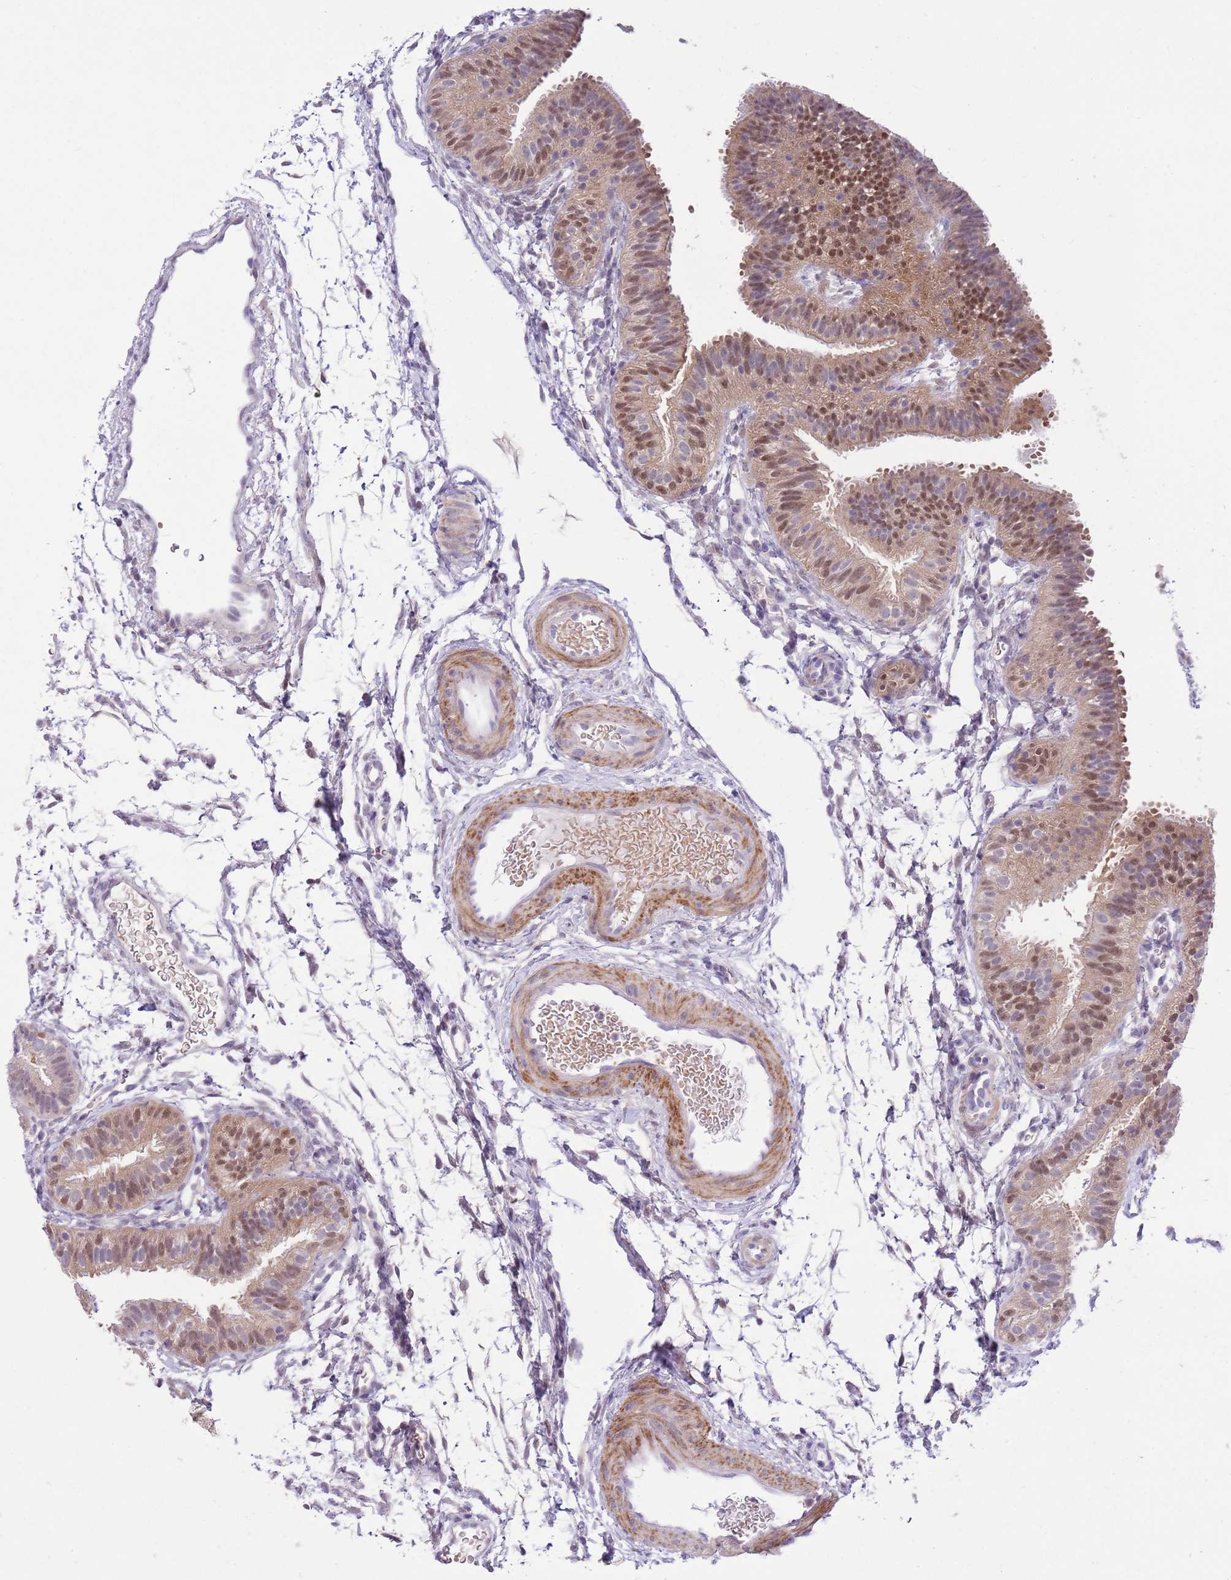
{"staining": {"intensity": "moderate", "quantity": "25%-75%", "location": "cytoplasmic/membranous,nuclear"}, "tissue": "fallopian tube", "cell_type": "Glandular cells", "image_type": "normal", "snomed": [{"axis": "morphology", "description": "Normal tissue, NOS"}, {"axis": "topography", "description": "Fallopian tube"}], "caption": "Protein staining of unremarkable fallopian tube shows moderate cytoplasmic/membranous,nuclear positivity in approximately 25%-75% of glandular cells. (DAB (3,3'-diaminobenzidine) IHC, brown staining for protein, blue staining for nuclei).", "gene": "GALK2", "patient": {"sex": "female", "age": 35}}